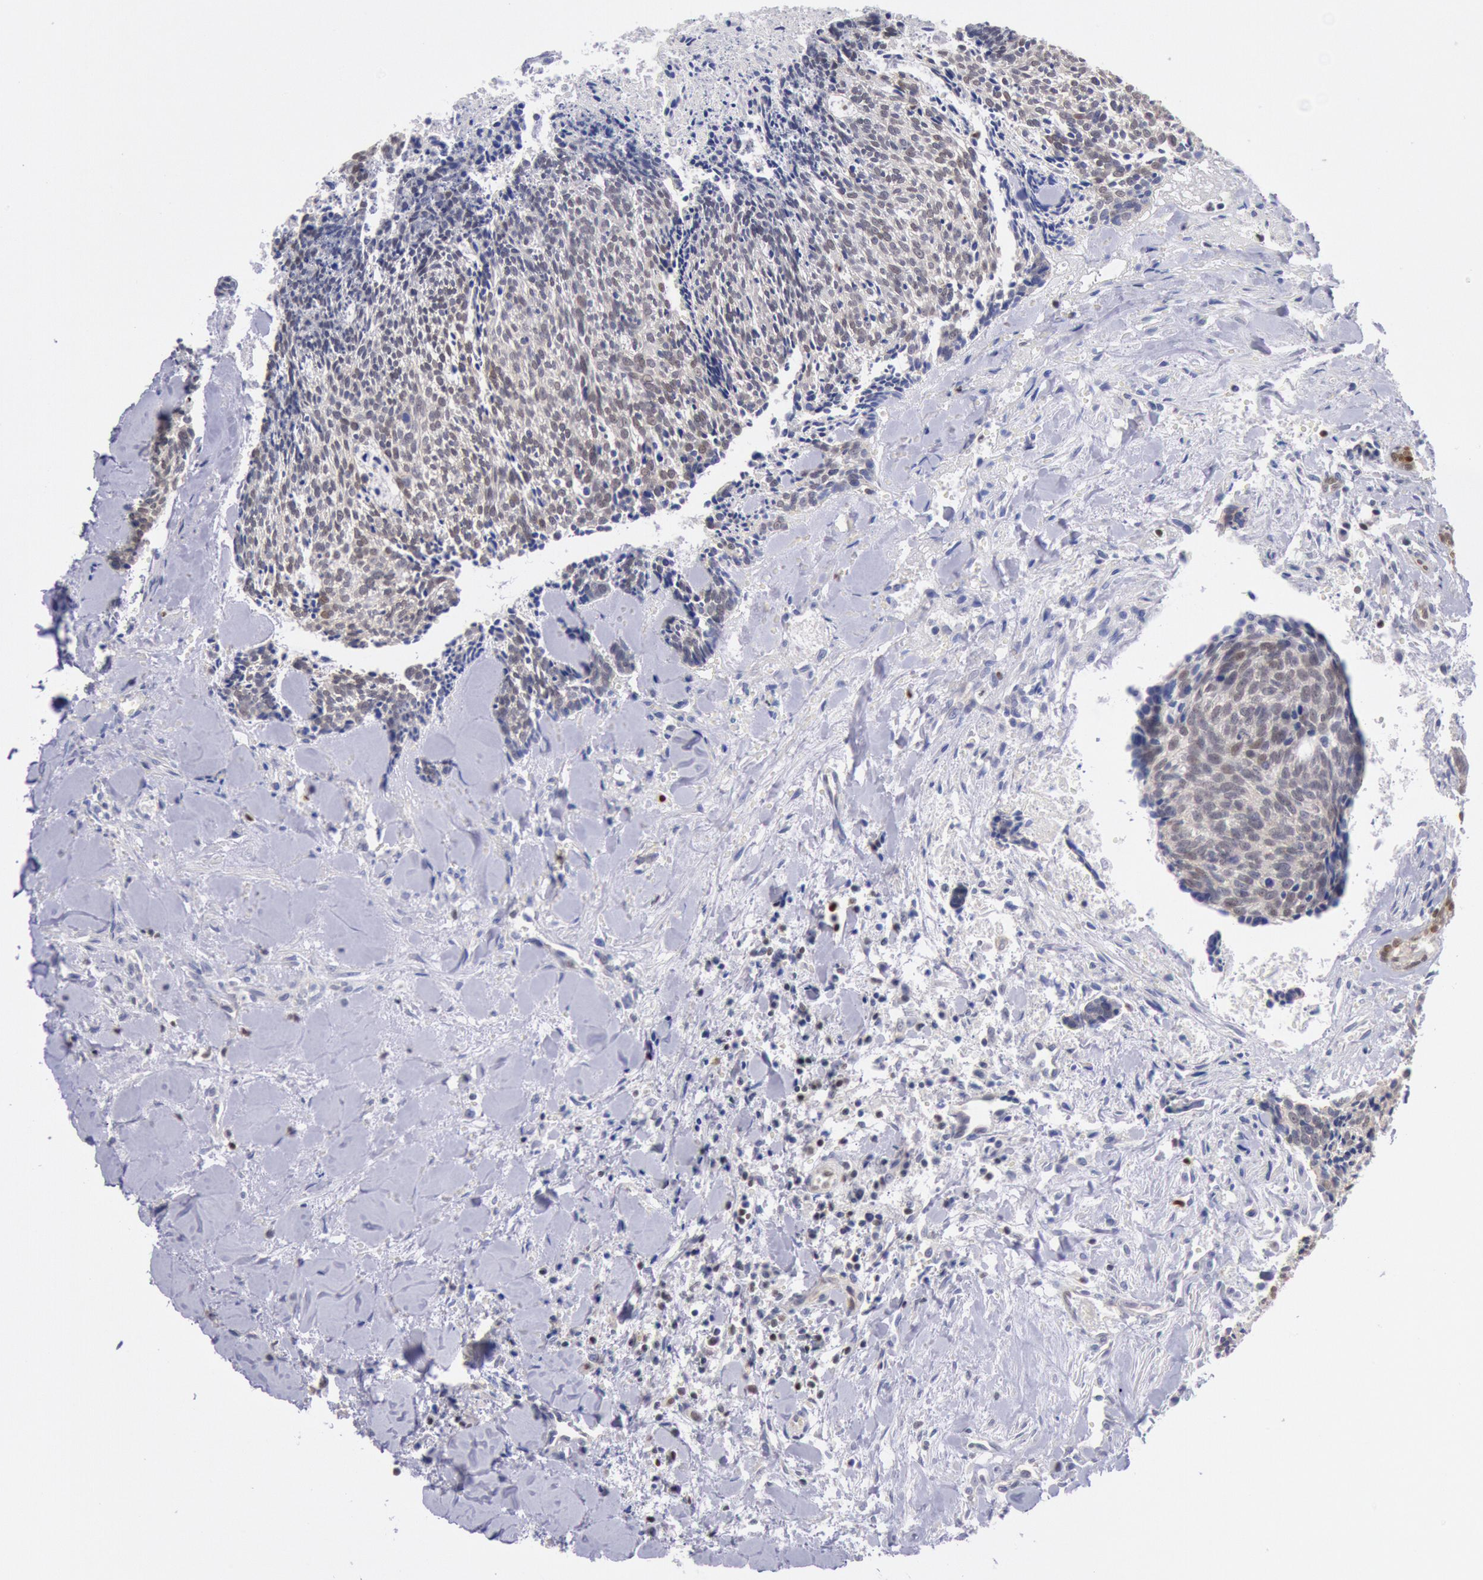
{"staining": {"intensity": "weak", "quantity": "25%-75%", "location": "cytoplasmic/membranous,nuclear"}, "tissue": "head and neck cancer", "cell_type": "Tumor cells", "image_type": "cancer", "snomed": [{"axis": "morphology", "description": "Squamous cell carcinoma, NOS"}, {"axis": "topography", "description": "Salivary gland"}, {"axis": "topography", "description": "Head-Neck"}], "caption": "Human head and neck cancer stained with a protein marker displays weak staining in tumor cells.", "gene": "RPS6KA5", "patient": {"sex": "male", "age": 70}}